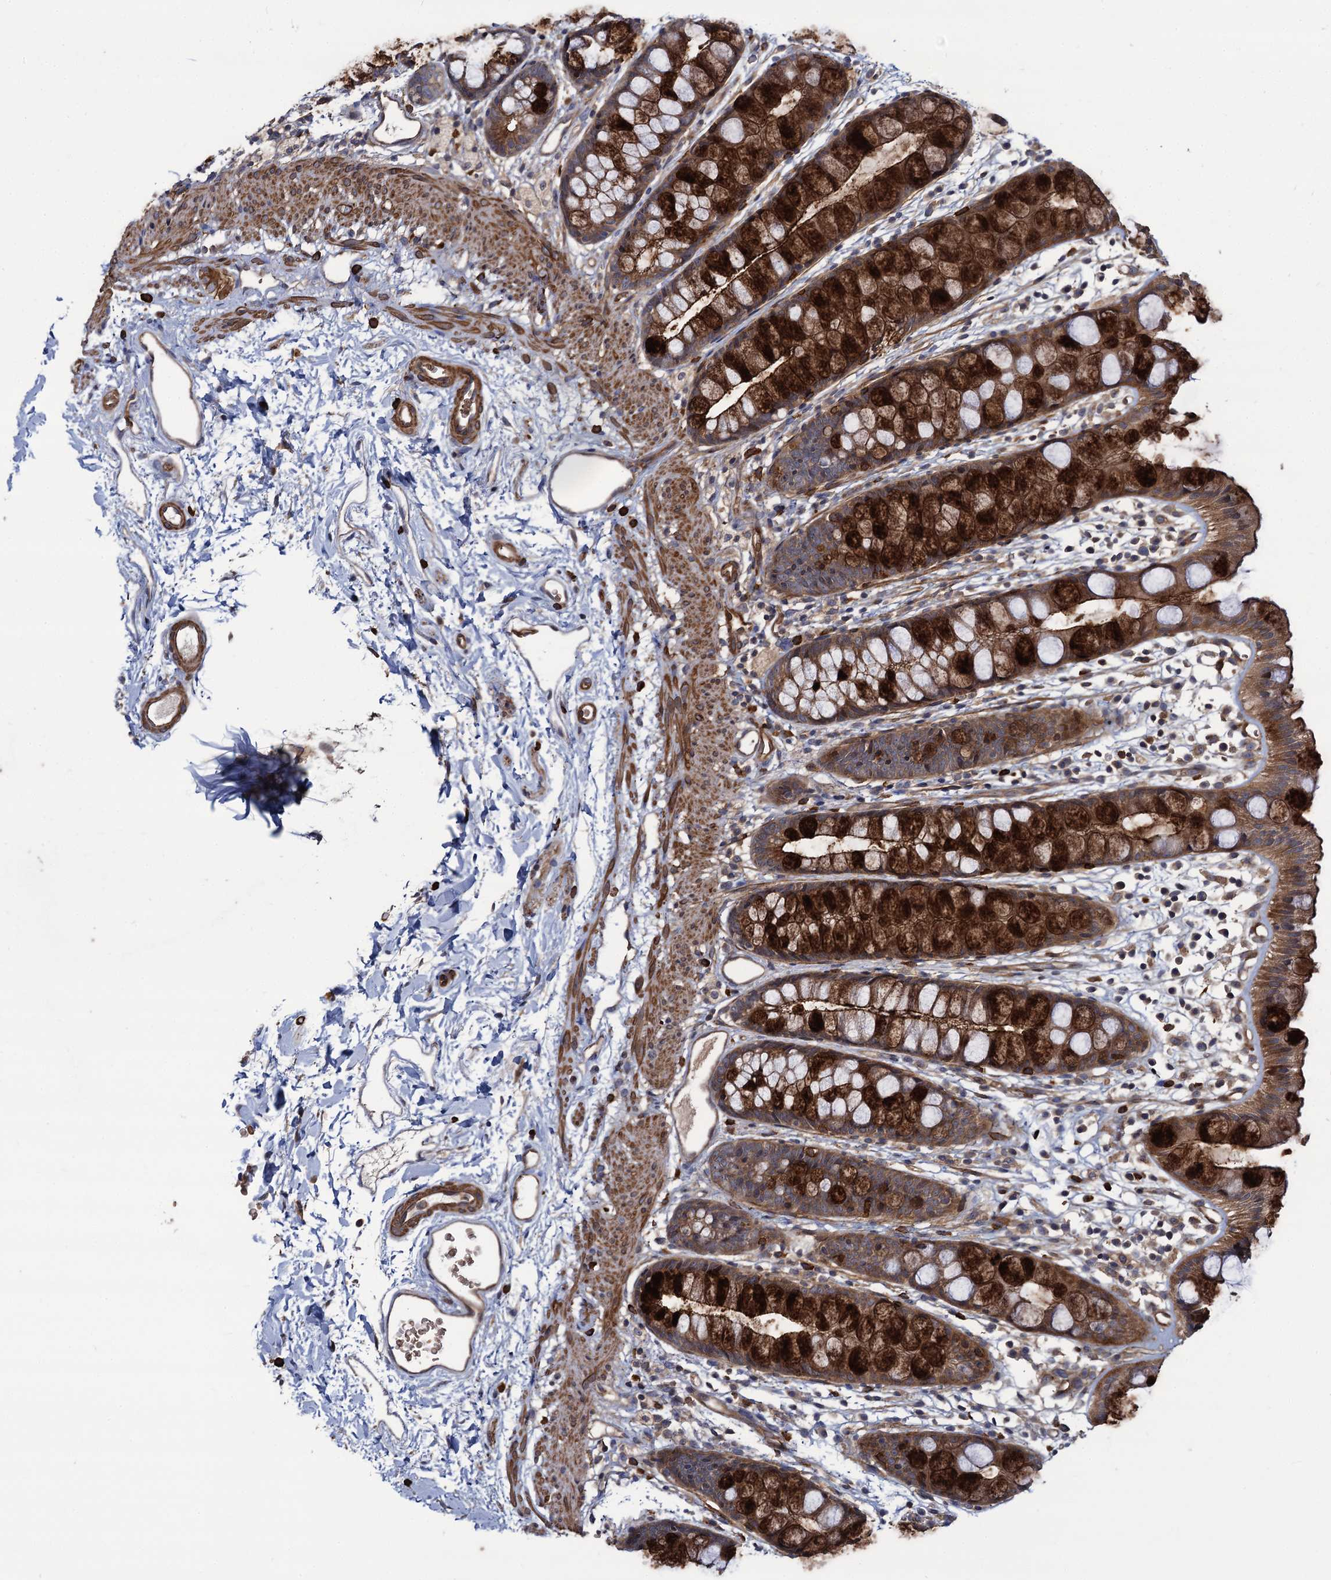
{"staining": {"intensity": "strong", "quantity": ">75%", "location": "cytoplasmic/membranous"}, "tissue": "rectum", "cell_type": "Glandular cells", "image_type": "normal", "snomed": [{"axis": "morphology", "description": "Normal tissue, NOS"}, {"axis": "topography", "description": "Rectum"}], "caption": "Rectum stained with DAB IHC exhibits high levels of strong cytoplasmic/membranous positivity in about >75% of glandular cells. (DAB (3,3'-diaminobenzidine) IHC with brightfield microscopy, high magnification).", "gene": "KXD1", "patient": {"sex": "female", "age": 65}}